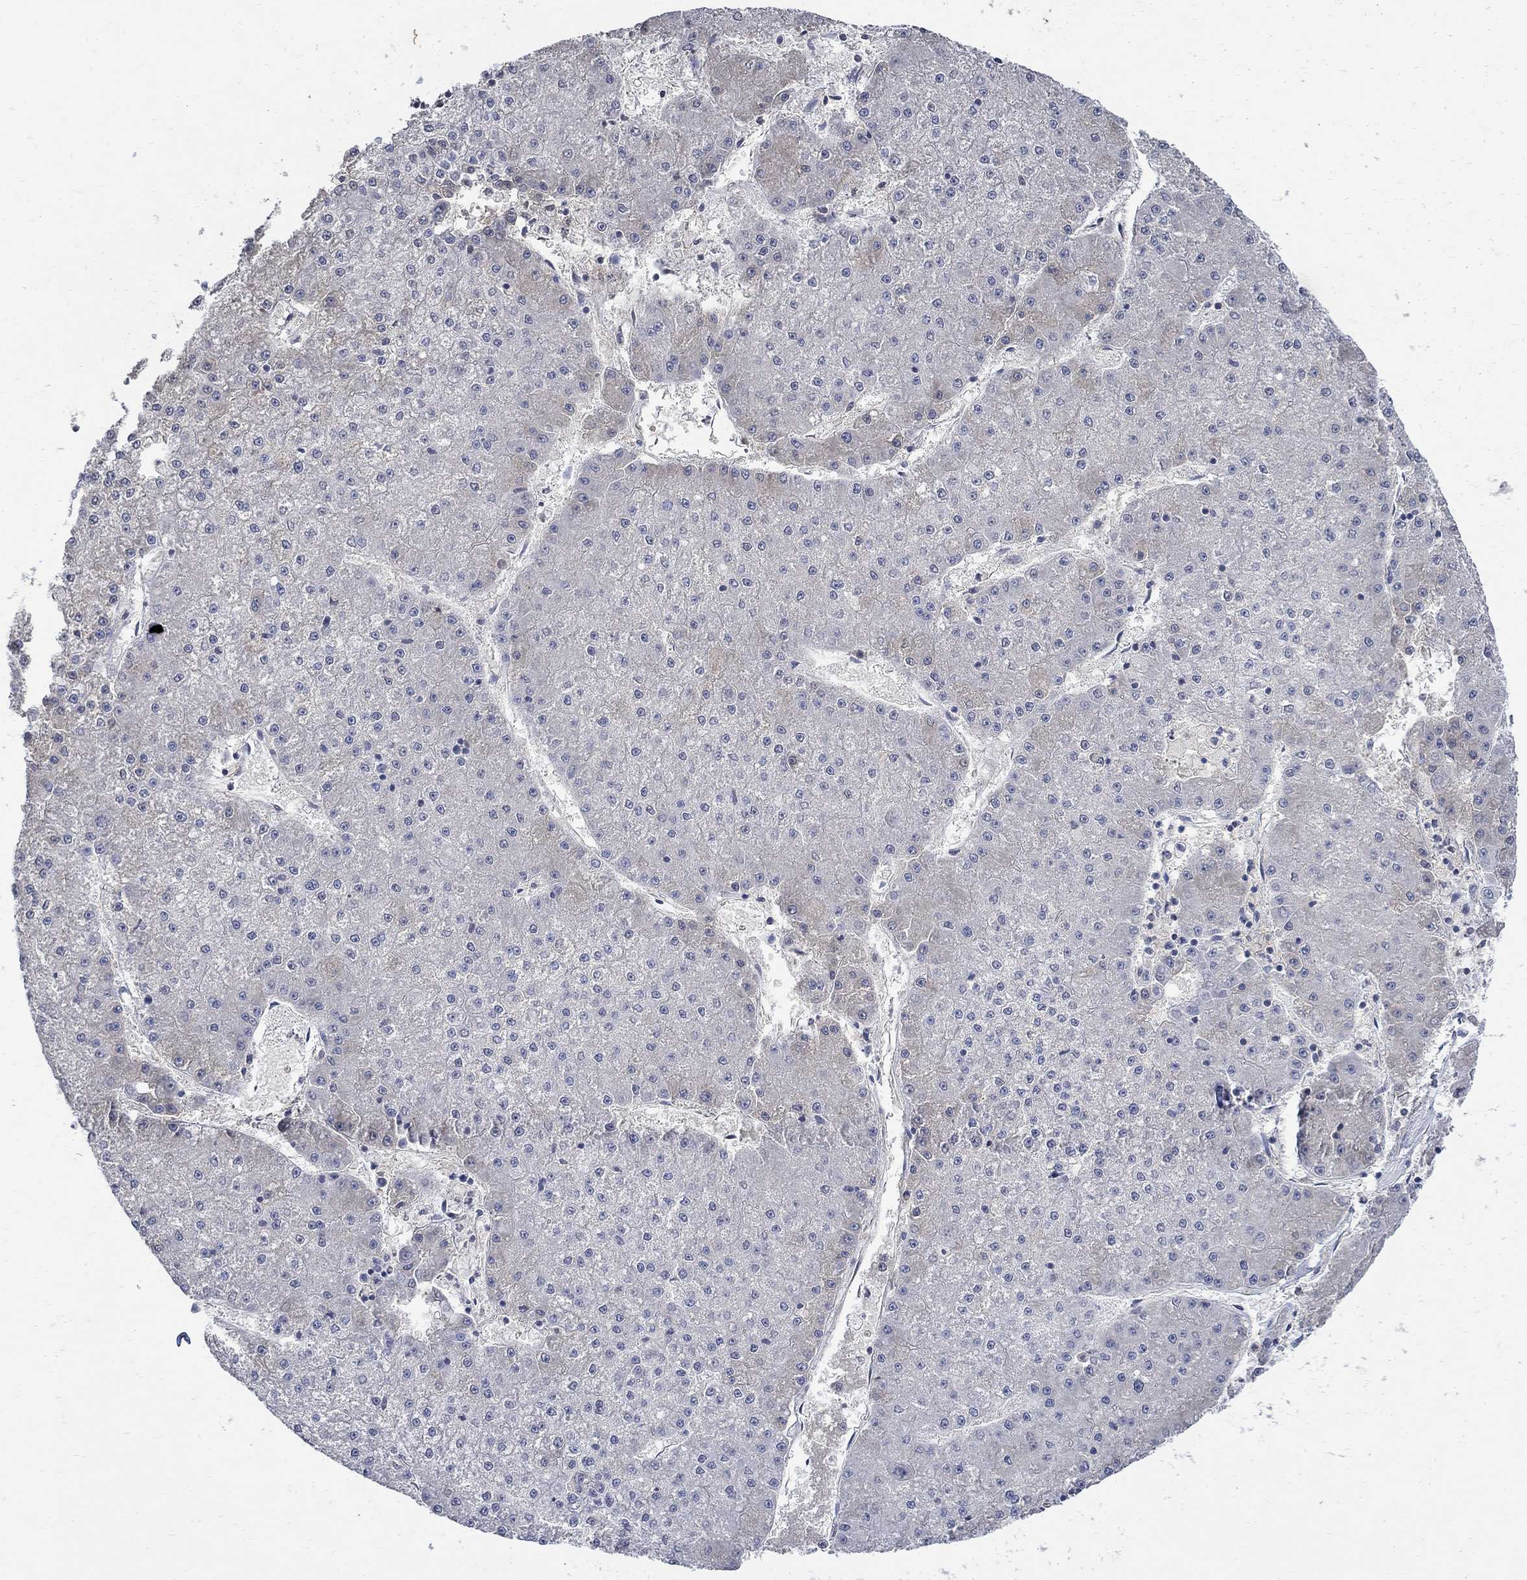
{"staining": {"intensity": "negative", "quantity": "none", "location": "none"}, "tissue": "liver cancer", "cell_type": "Tumor cells", "image_type": "cancer", "snomed": [{"axis": "morphology", "description": "Carcinoma, Hepatocellular, NOS"}, {"axis": "topography", "description": "Liver"}], "caption": "The image demonstrates no significant positivity in tumor cells of hepatocellular carcinoma (liver).", "gene": "TMEM169", "patient": {"sex": "male", "age": 73}}